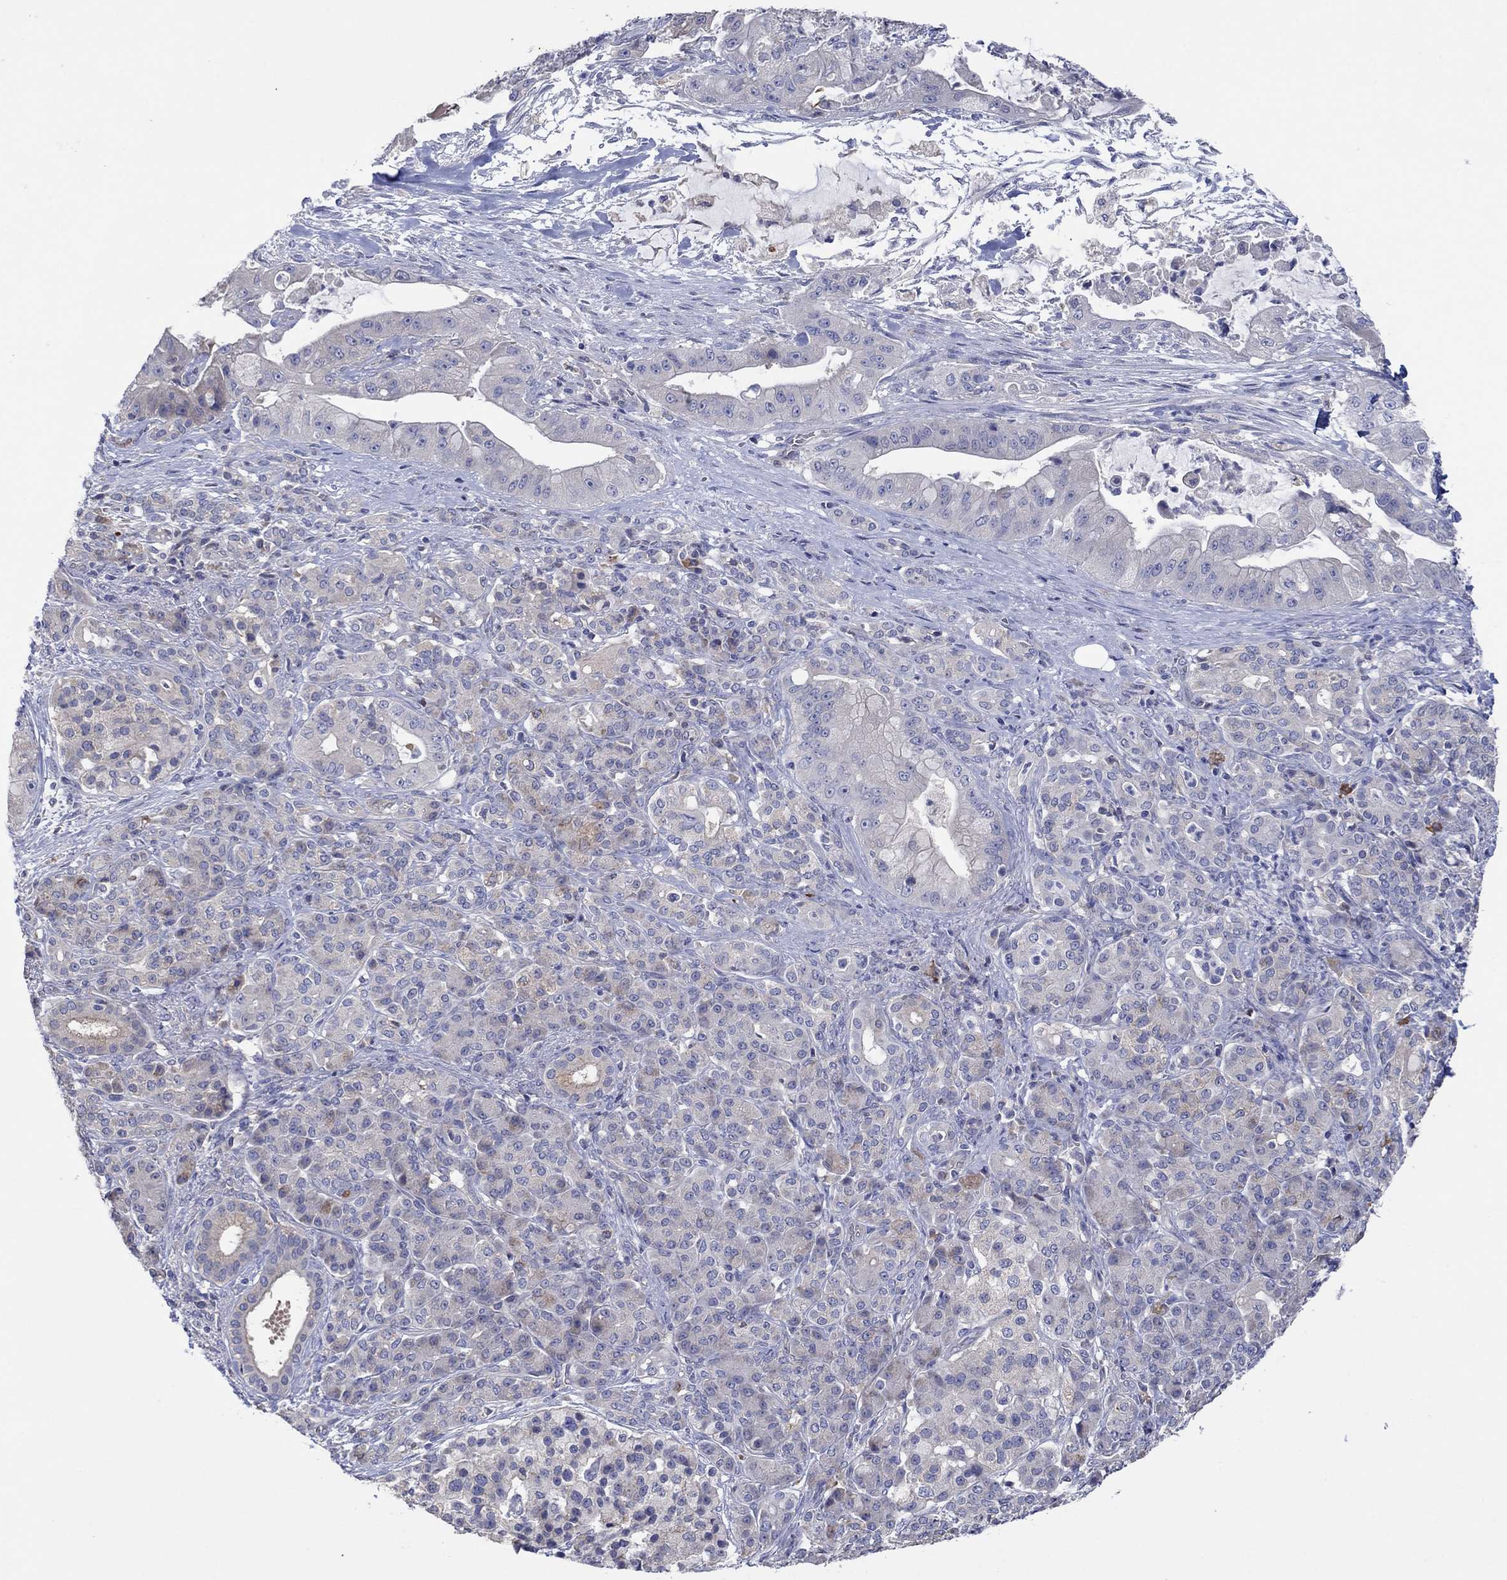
{"staining": {"intensity": "negative", "quantity": "none", "location": "none"}, "tissue": "pancreatic cancer", "cell_type": "Tumor cells", "image_type": "cancer", "snomed": [{"axis": "morphology", "description": "Normal tissue, NOS"}, {"axis": "morphology", "description": "Inflammation, NOS"}, {"axis": "morphology", "description": "Adenocarcinoma, NOS"}, {"axis": "topography", "description": "Pancreas"}], "caption": "DAB (3,3'-diaminobenzidine) immunohistochemical staining of human adenocarcinoma (pancreatic) shows no significant positivity in tumor cells. The staining was performed using DAB to visualize the protein expression in brown, while the nuclei were stained in blue with hematoxylin (Magnification: 20x).", "gene": "PLCL2", "patient": {"sex": "male", "age": 57}}